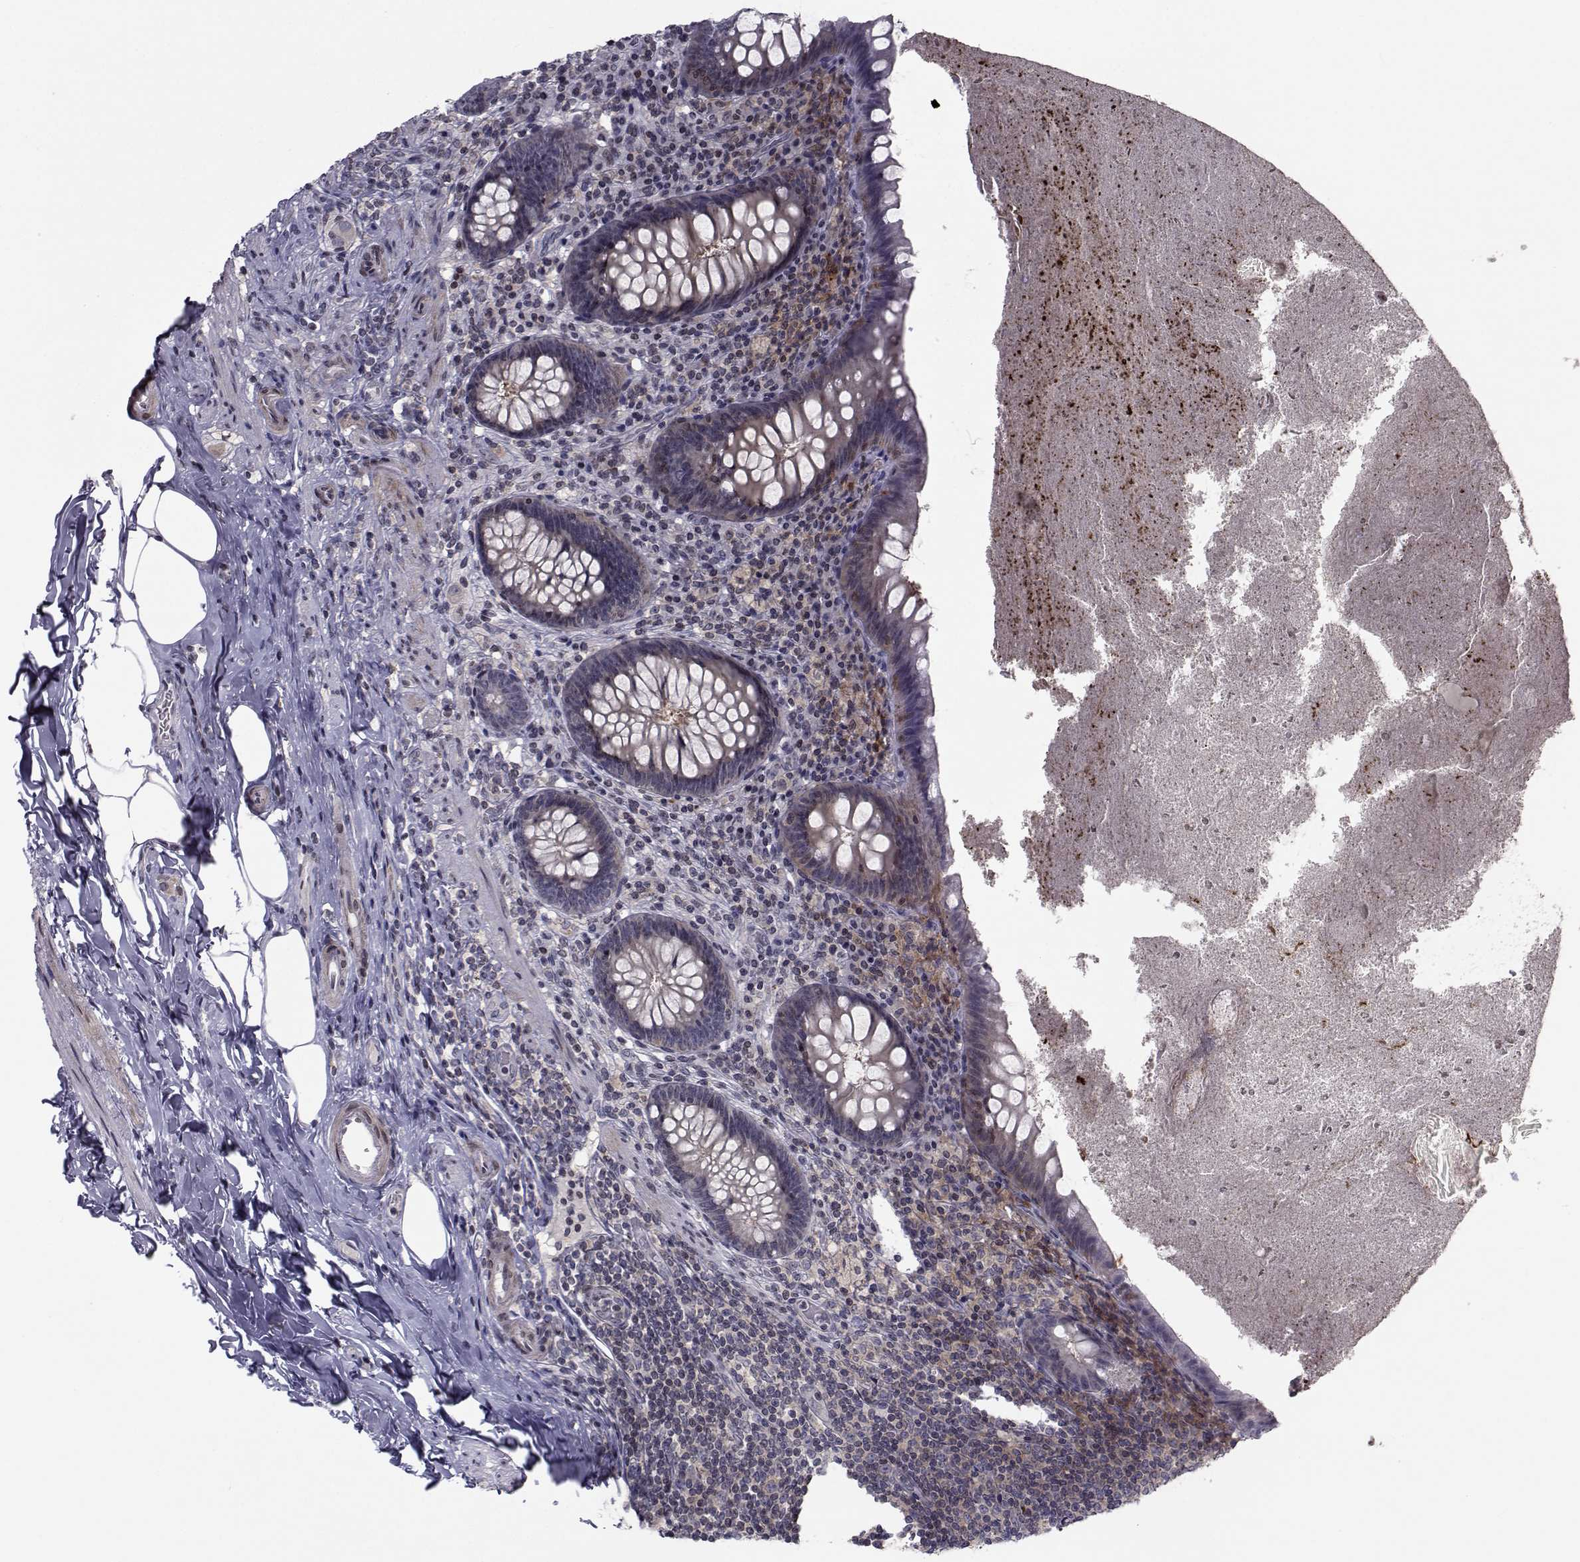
{"staining": {"intensity": "negative", "quantity": "none", "location": "none"}, "tissue": "appendix", "cell_type": "Glandular cells", "image_type": "normal", "snomed": [{"axis": "morphology", "description": "Normal tissue, NOS"}, {"axis": "topography", "description": "Appendix"}], "caption": "This is an immunohistochemistry (IHC) micrograph of unremarkable human appendix. There is no staining in glandular cells.", "gene": "PCP4L1", "patient": {"sex": "male", "age": 47}}